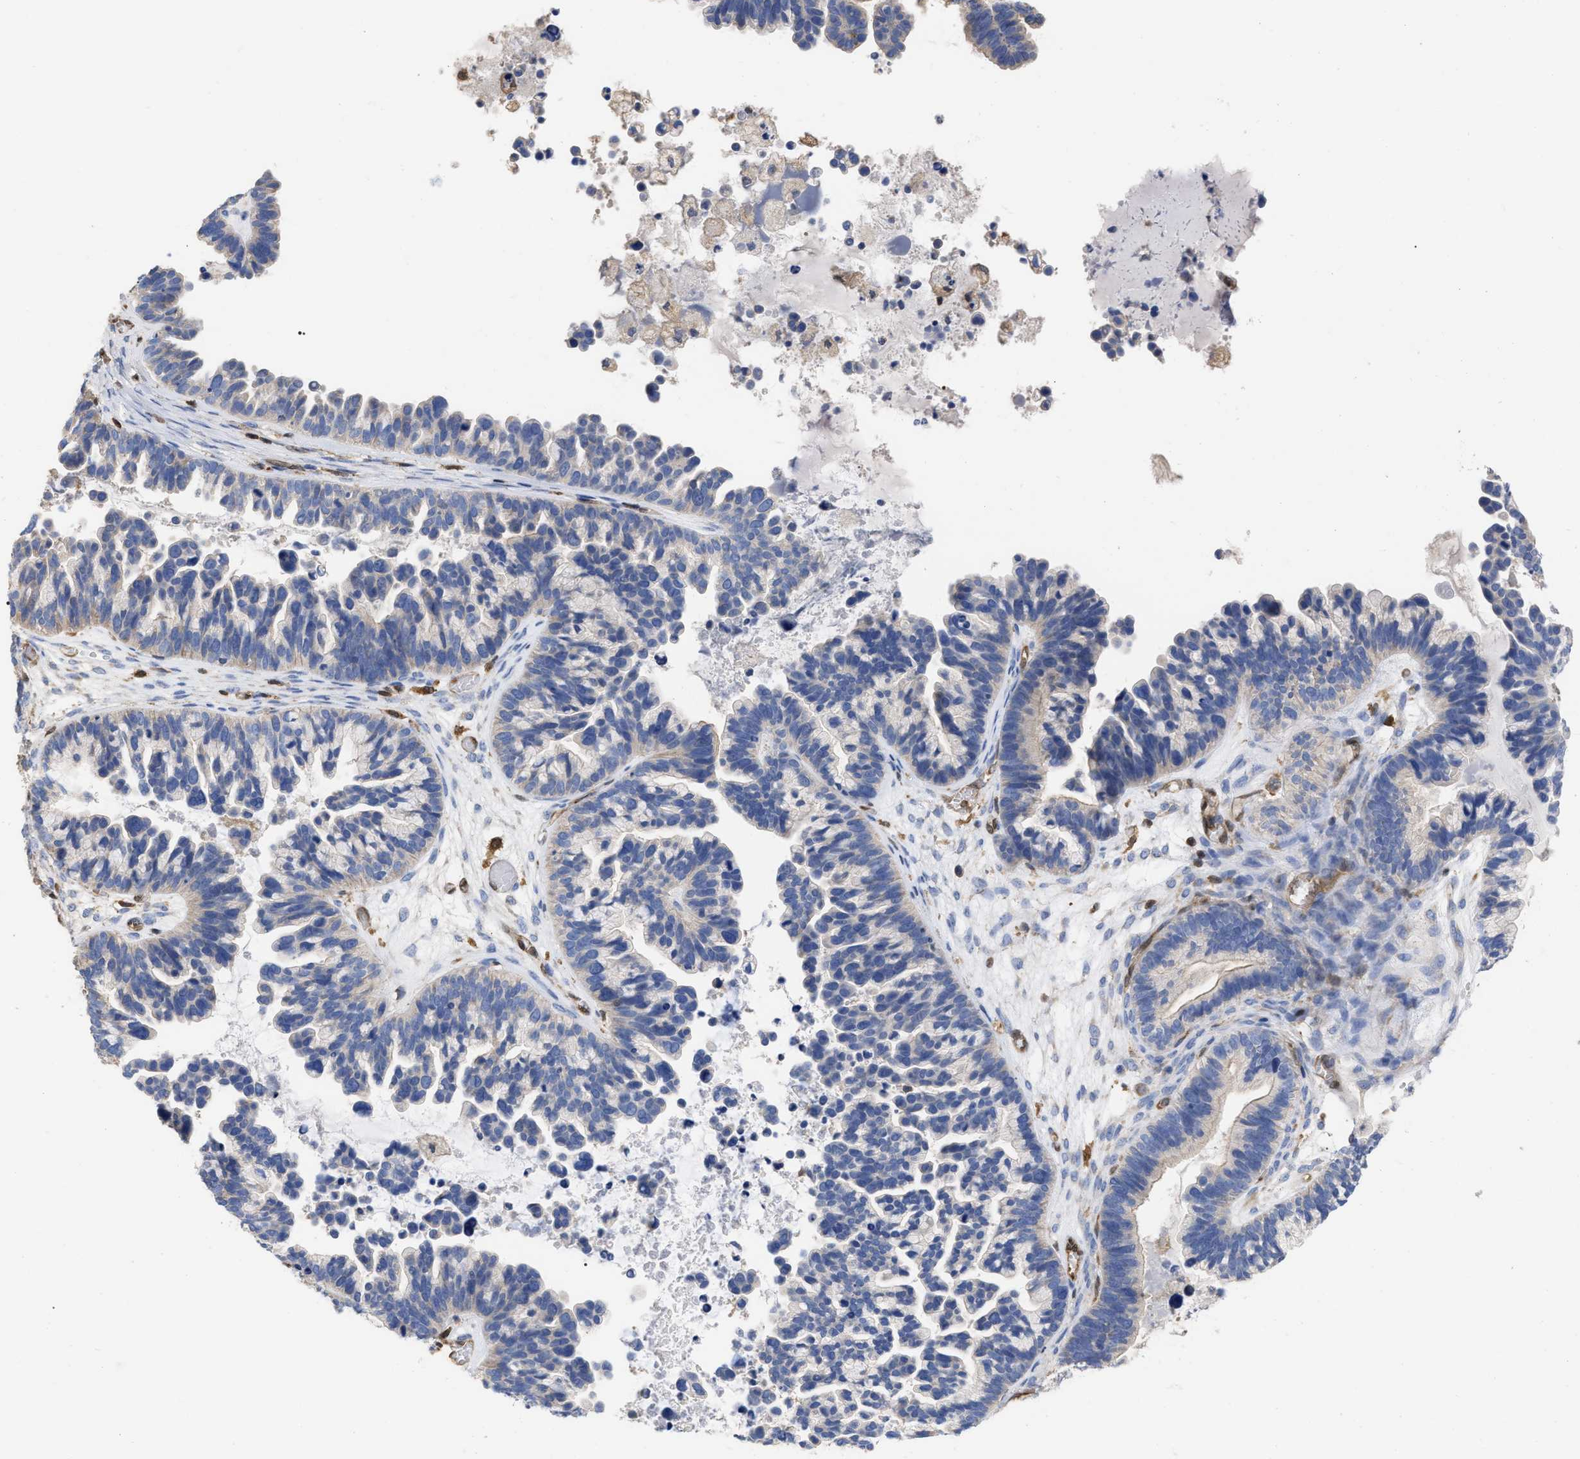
{"staining": {"intensity": "negative", "quantity": "none", "location": "none"}, "tissue": "ovarian cancer", "cell_type": "Tumor cells", "image_type": "cancer", "snomed": [{"axis": "morphology", "description": "Cystadenocarcinoma, serous, NOS"}, {"axis": "topography", "description": "Ovary"}], "caption": "Histopathology image shows no protein positivity in tumor cells of ovarian serous cystadenocarcinoma tissue.", "gene": "GIMAP4", "patient": {"sex": "female", "age": 56}}